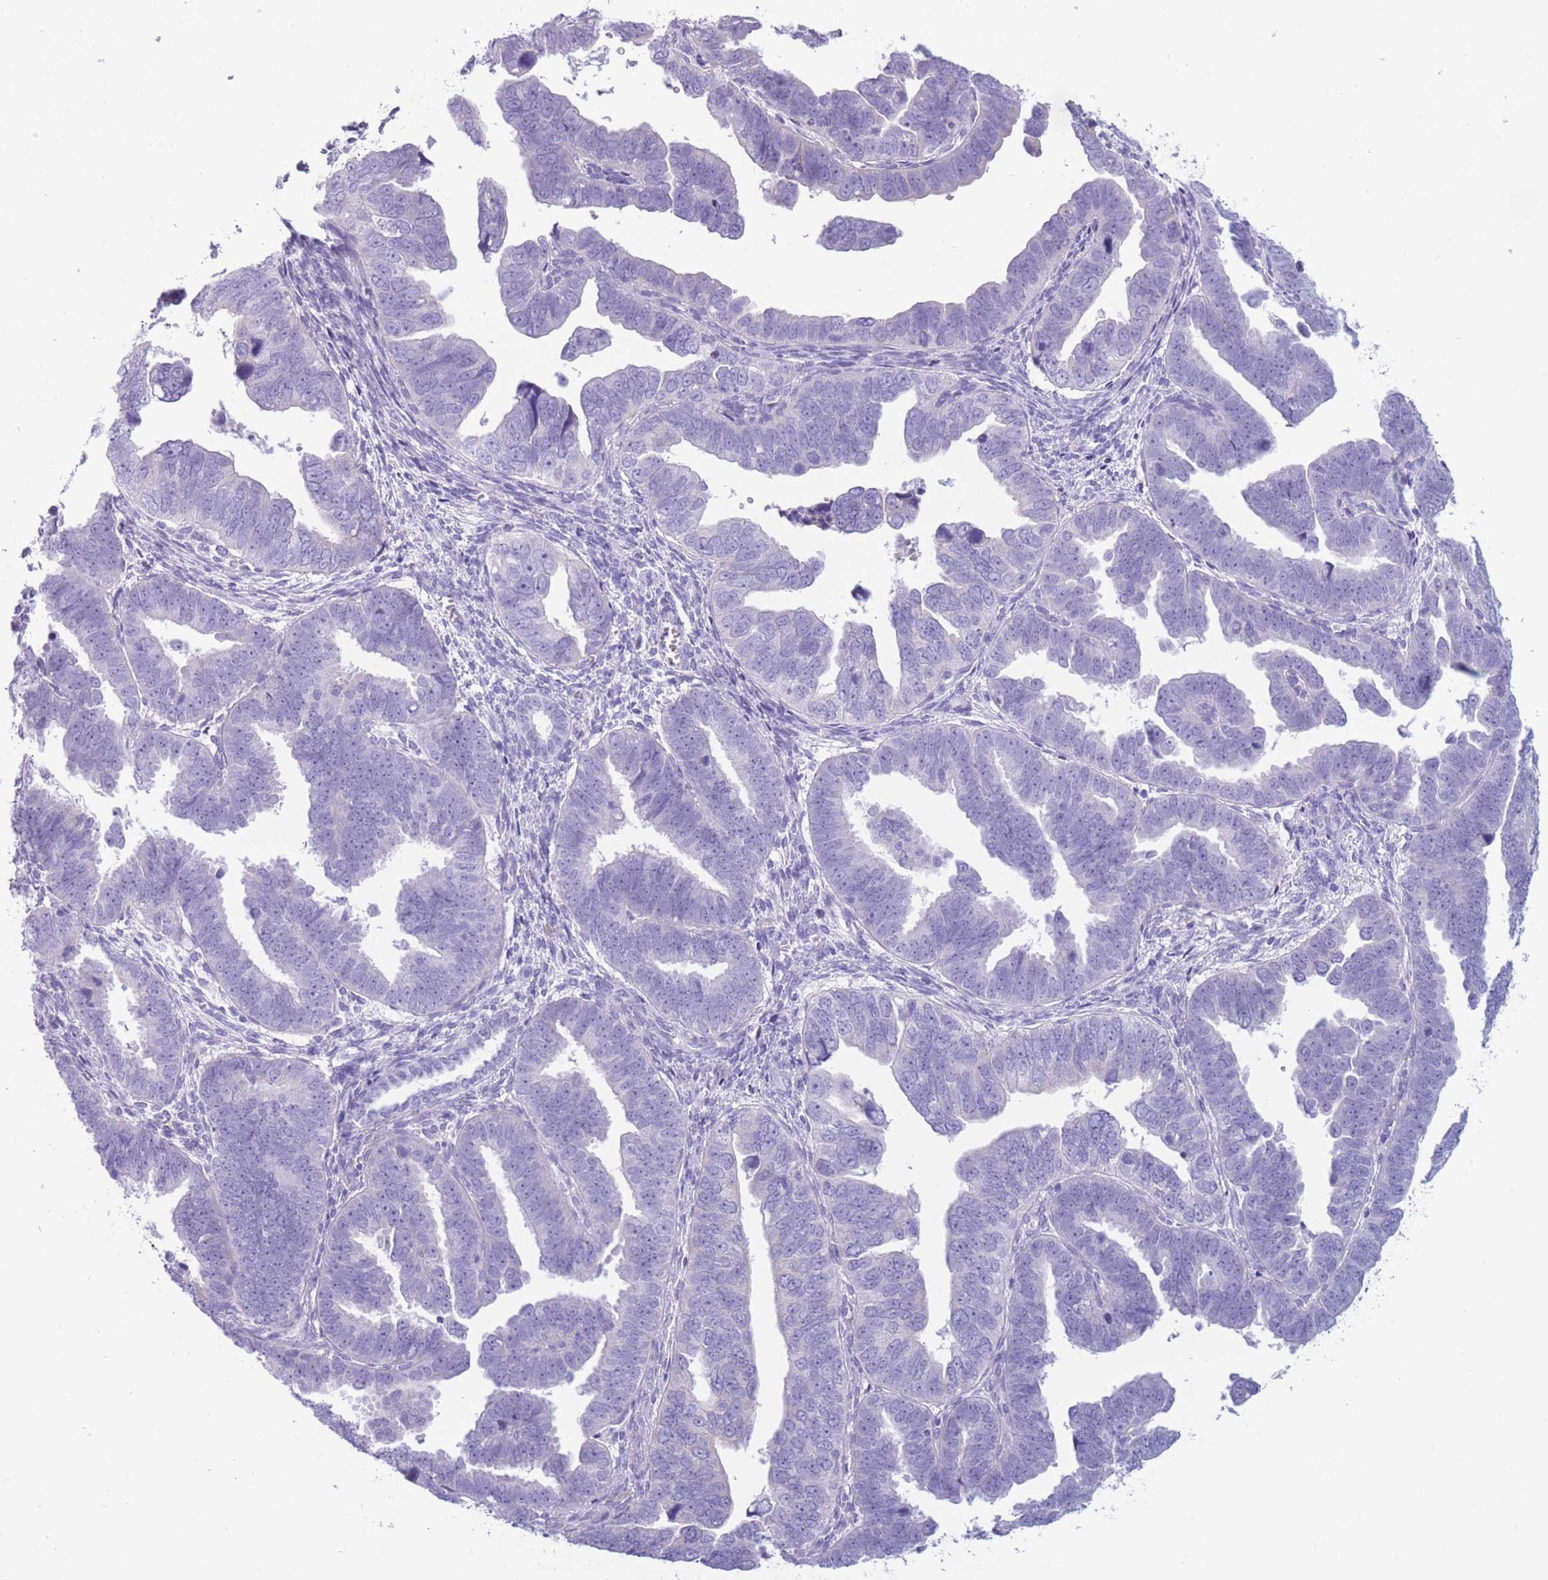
{"staining": {"intensity": "negative", "quantity": "none", "location": "none"}, "tissue": "endometrial cancer", "cell_type": "Tumor cells", "image_type": "cancer", "snomed": [{"axis": "morphology", "description": "Adenocarcinoma, NOS"}, {"axis": "topography", "description": "Endometrium"}], "caption": "Endometrial adenocarcinoma was stained to show a protein in brown. There is no significant expression in tumor cells. The staining was performed using DAB (3,3'-diaminobenzidine) to visualize the protein expression in brown, while the nuclei were stained in blue with hematoxylin (Magnification: 20x).", "gene": "COL27A1", "patient": {"sex": "female", "age": 75}}